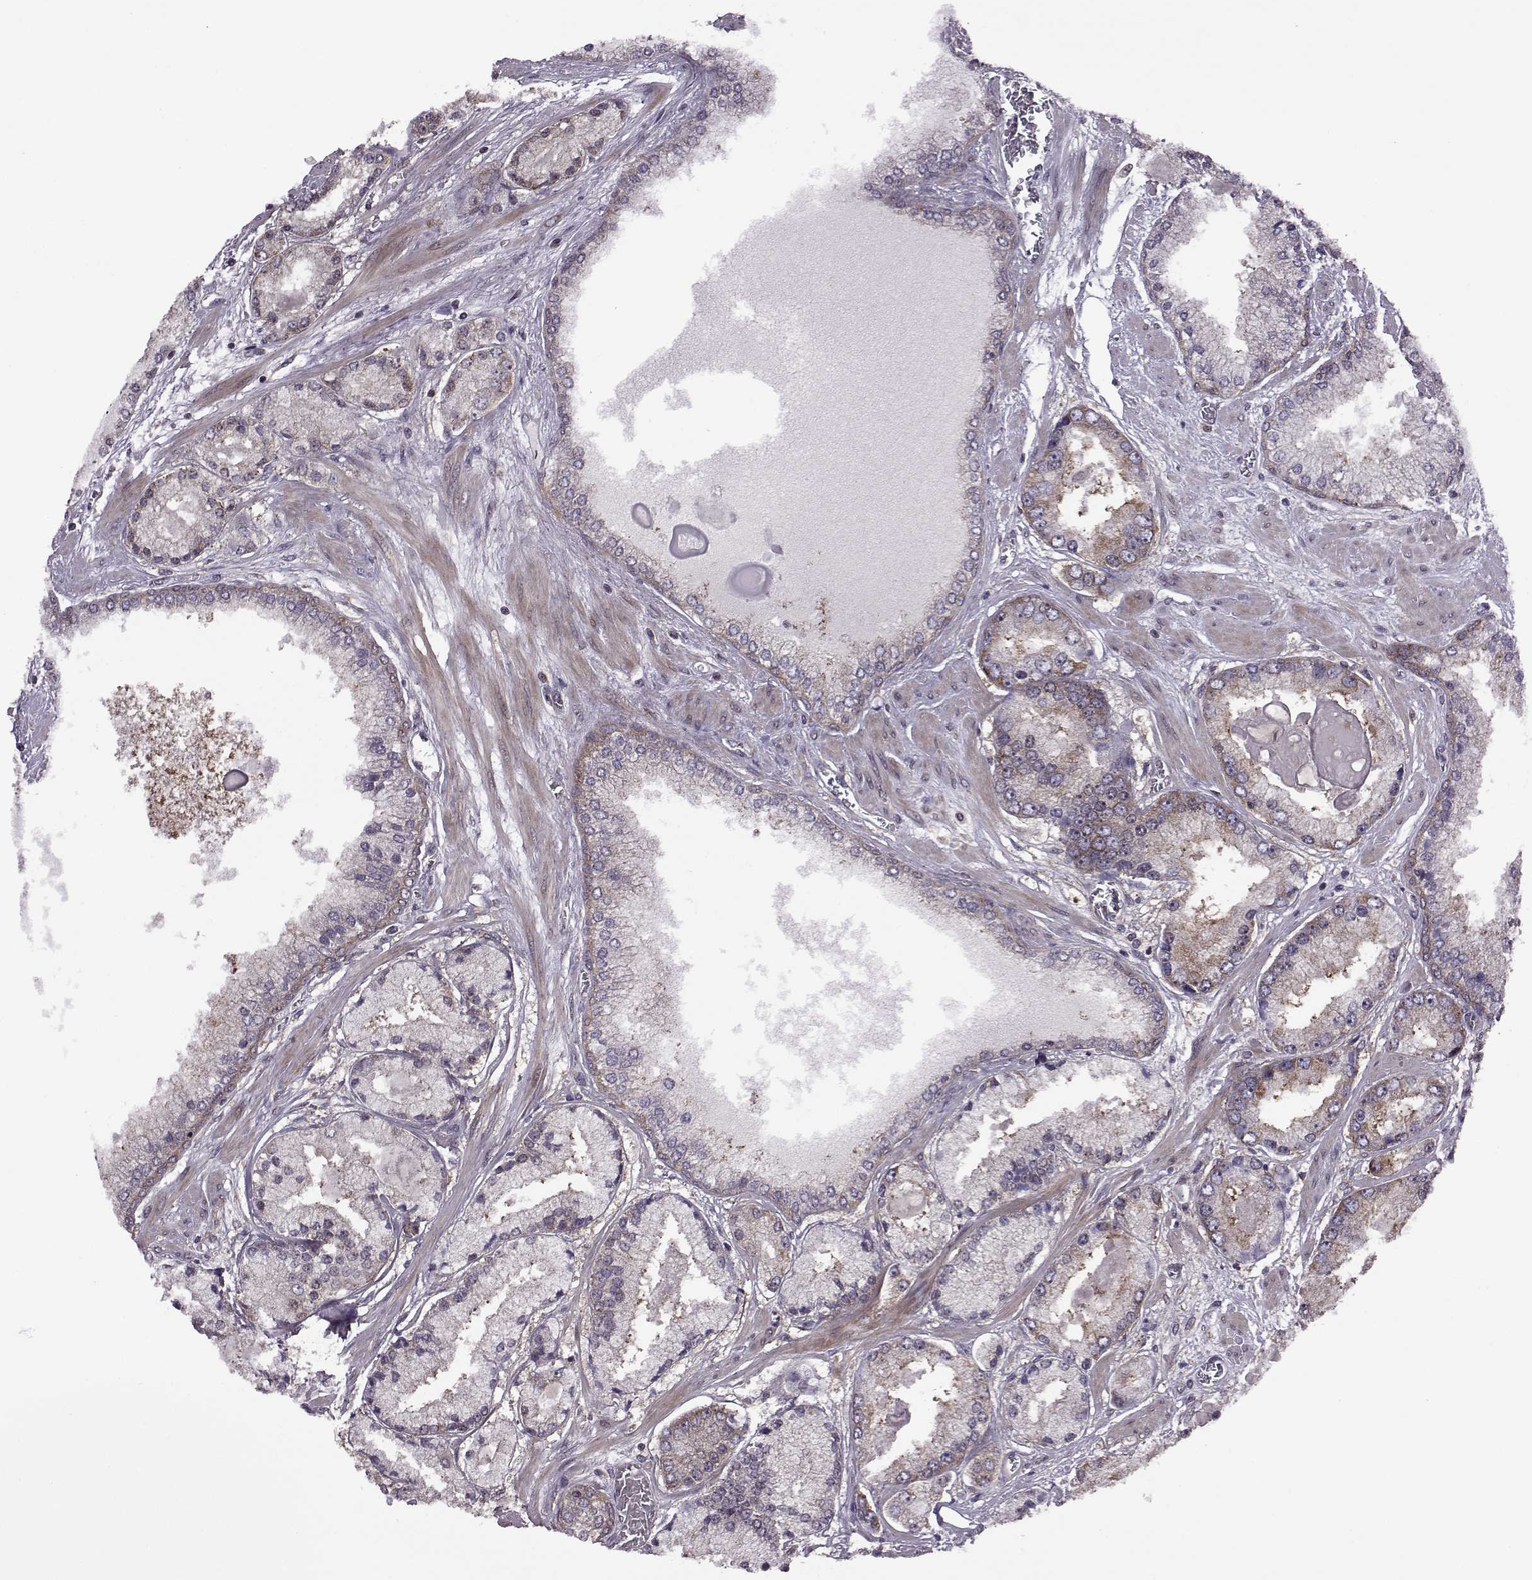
{"staining": {"intensity": "moderate", "quantity": "<25%", "location": "cytoplasmic/membranous"}, "tissue": "prostate cancer", "cell_type": "Tumor cells", "image_type": "cancer", "snomed": [{"axis": "morphology", "description": "Adenocarcinoma, High grade"}, {"axis": "topography", "description": "Prostate"}], "caption": "This histopathology image demonstrates IHC staining of human prostate cancer, with low moderate cytoplasmic/membranous positivity in about <25% of tumor cells.", "gene": "URI1", "patient": {"sex": "male", "age": 67}}